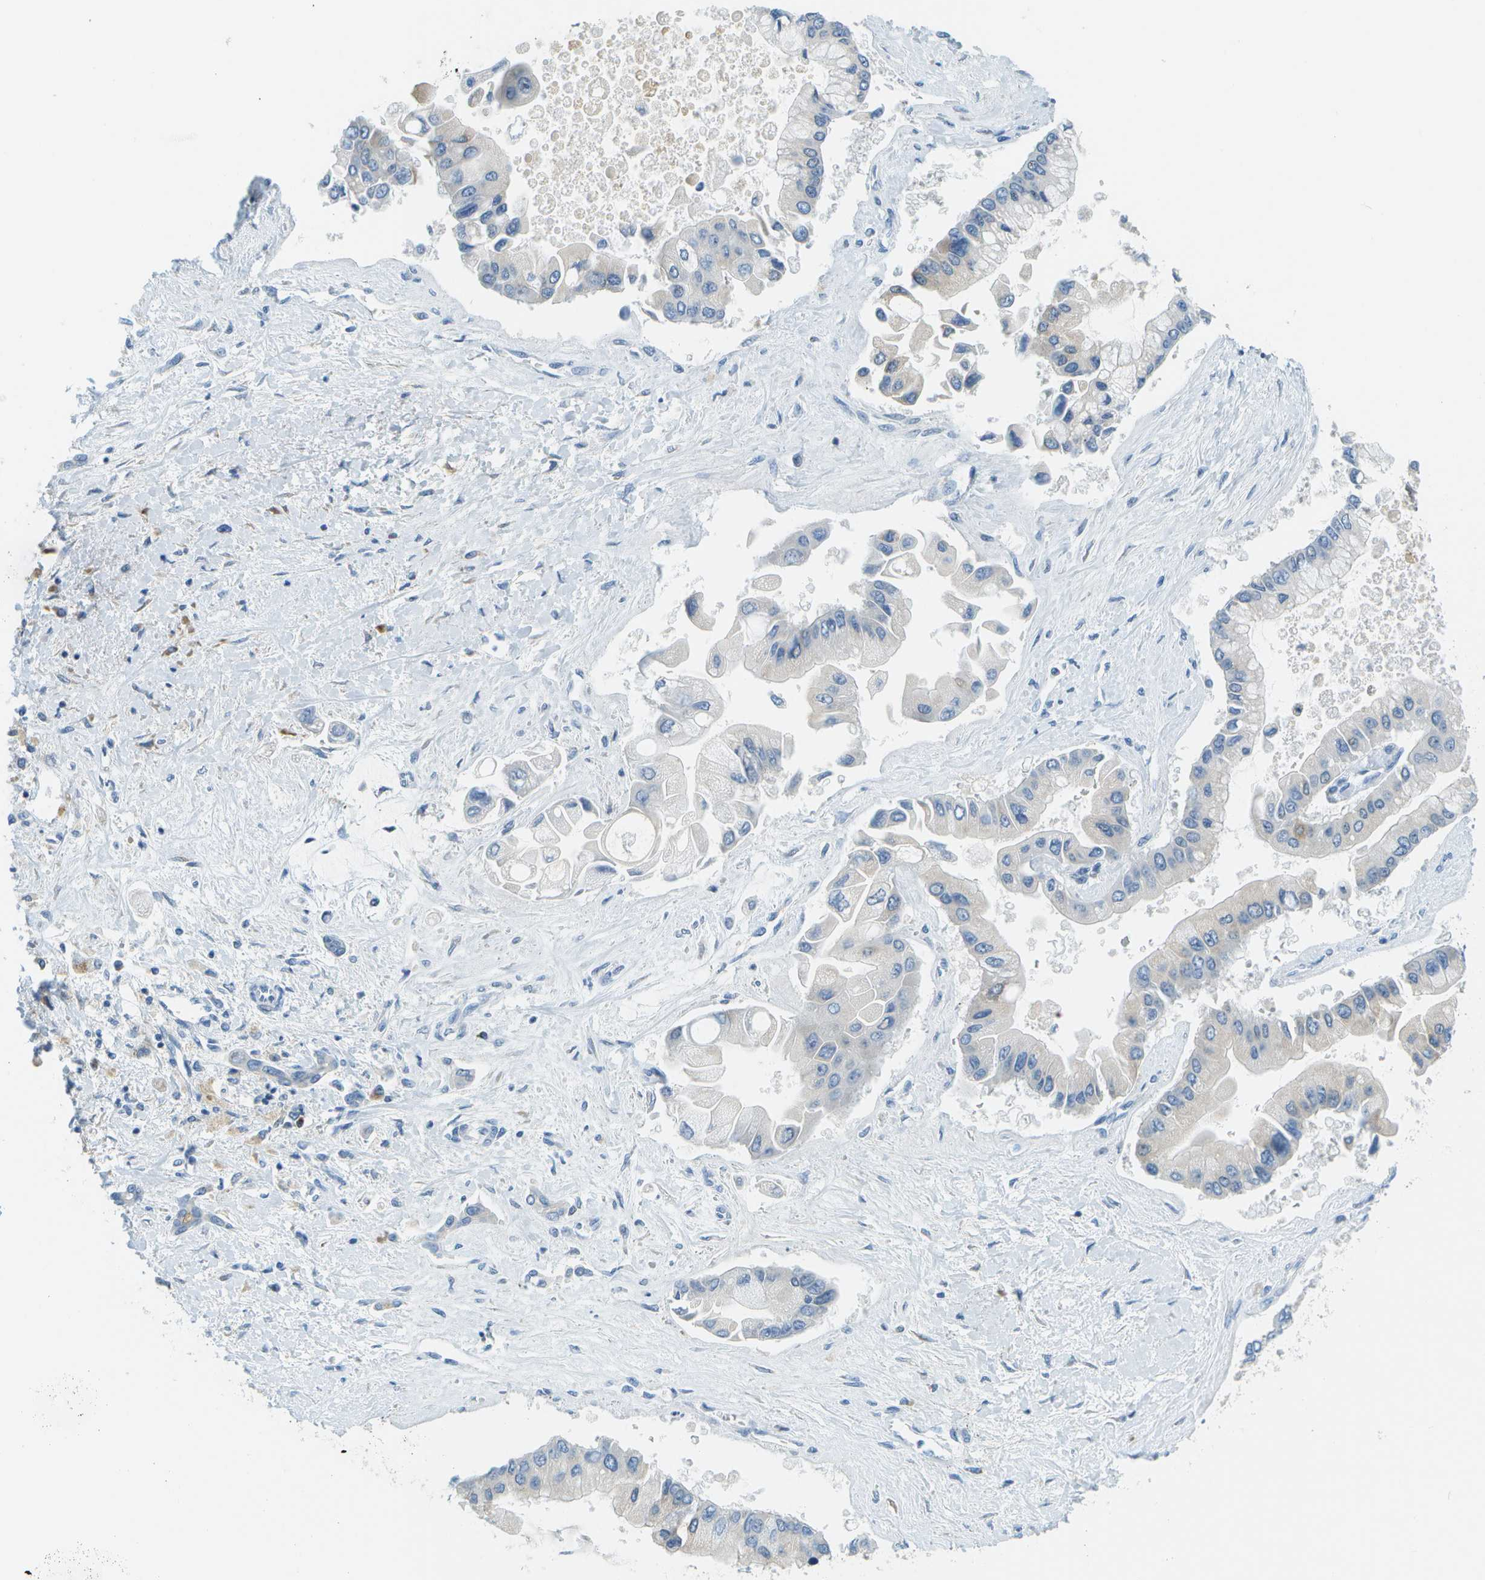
{"staining": {"intensity": "negative", "quantity": "none", "location": "none"}, "tissue": "liver cancer", "cell_type": "Tumor cells", "image_type": "cancer", "snomed": [{"axis": "morphology", "description": "Cholangiocarcinoma"}, {"axis": "topography", "description": "Liver"}], "caption": "Tumor cells are negative for protein expression in human liver cancer.", "gene": "PTGIS", "patient": {"sex": "male", "age": 50}}